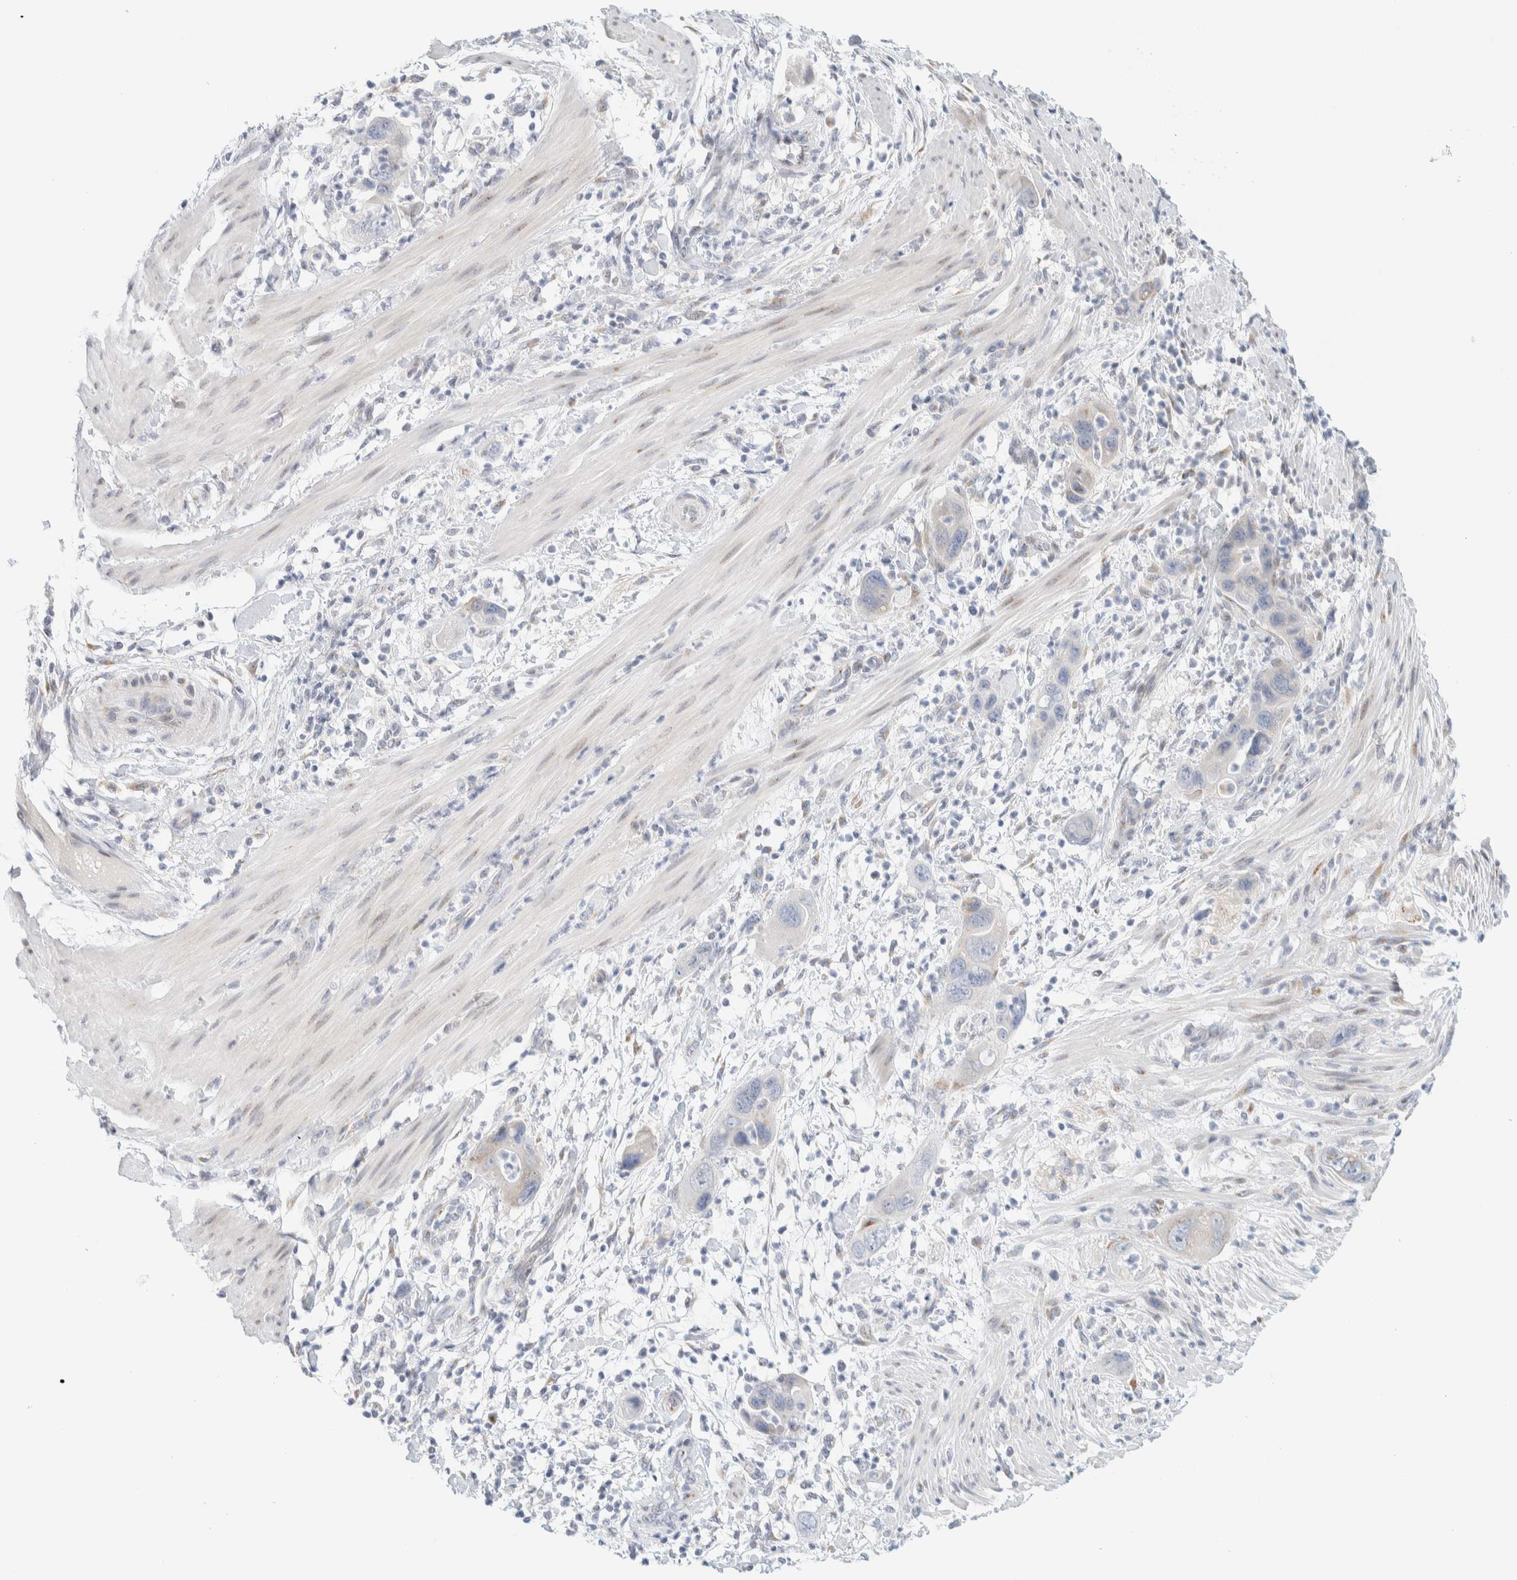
{"staining": {"intensity": "negative", "quantity": "none", "location": "none"}, "tissue": "pancreatic cancer", "cell_type": "Tumor cells", "image_type": "cancer", "snomed": [{"axis": "morphology", "description": "Adenocarcinoma, NOS"}, {"axis": "topography", "description": "Pancreas"}], "caption": "This is a histopathology image of IHC staining of pancreatic cancer (adenocarcinoma), which shows no staining in tumor cells.", "gene": "SPNS3", "patient": {"sex": "female", "age": 71}}